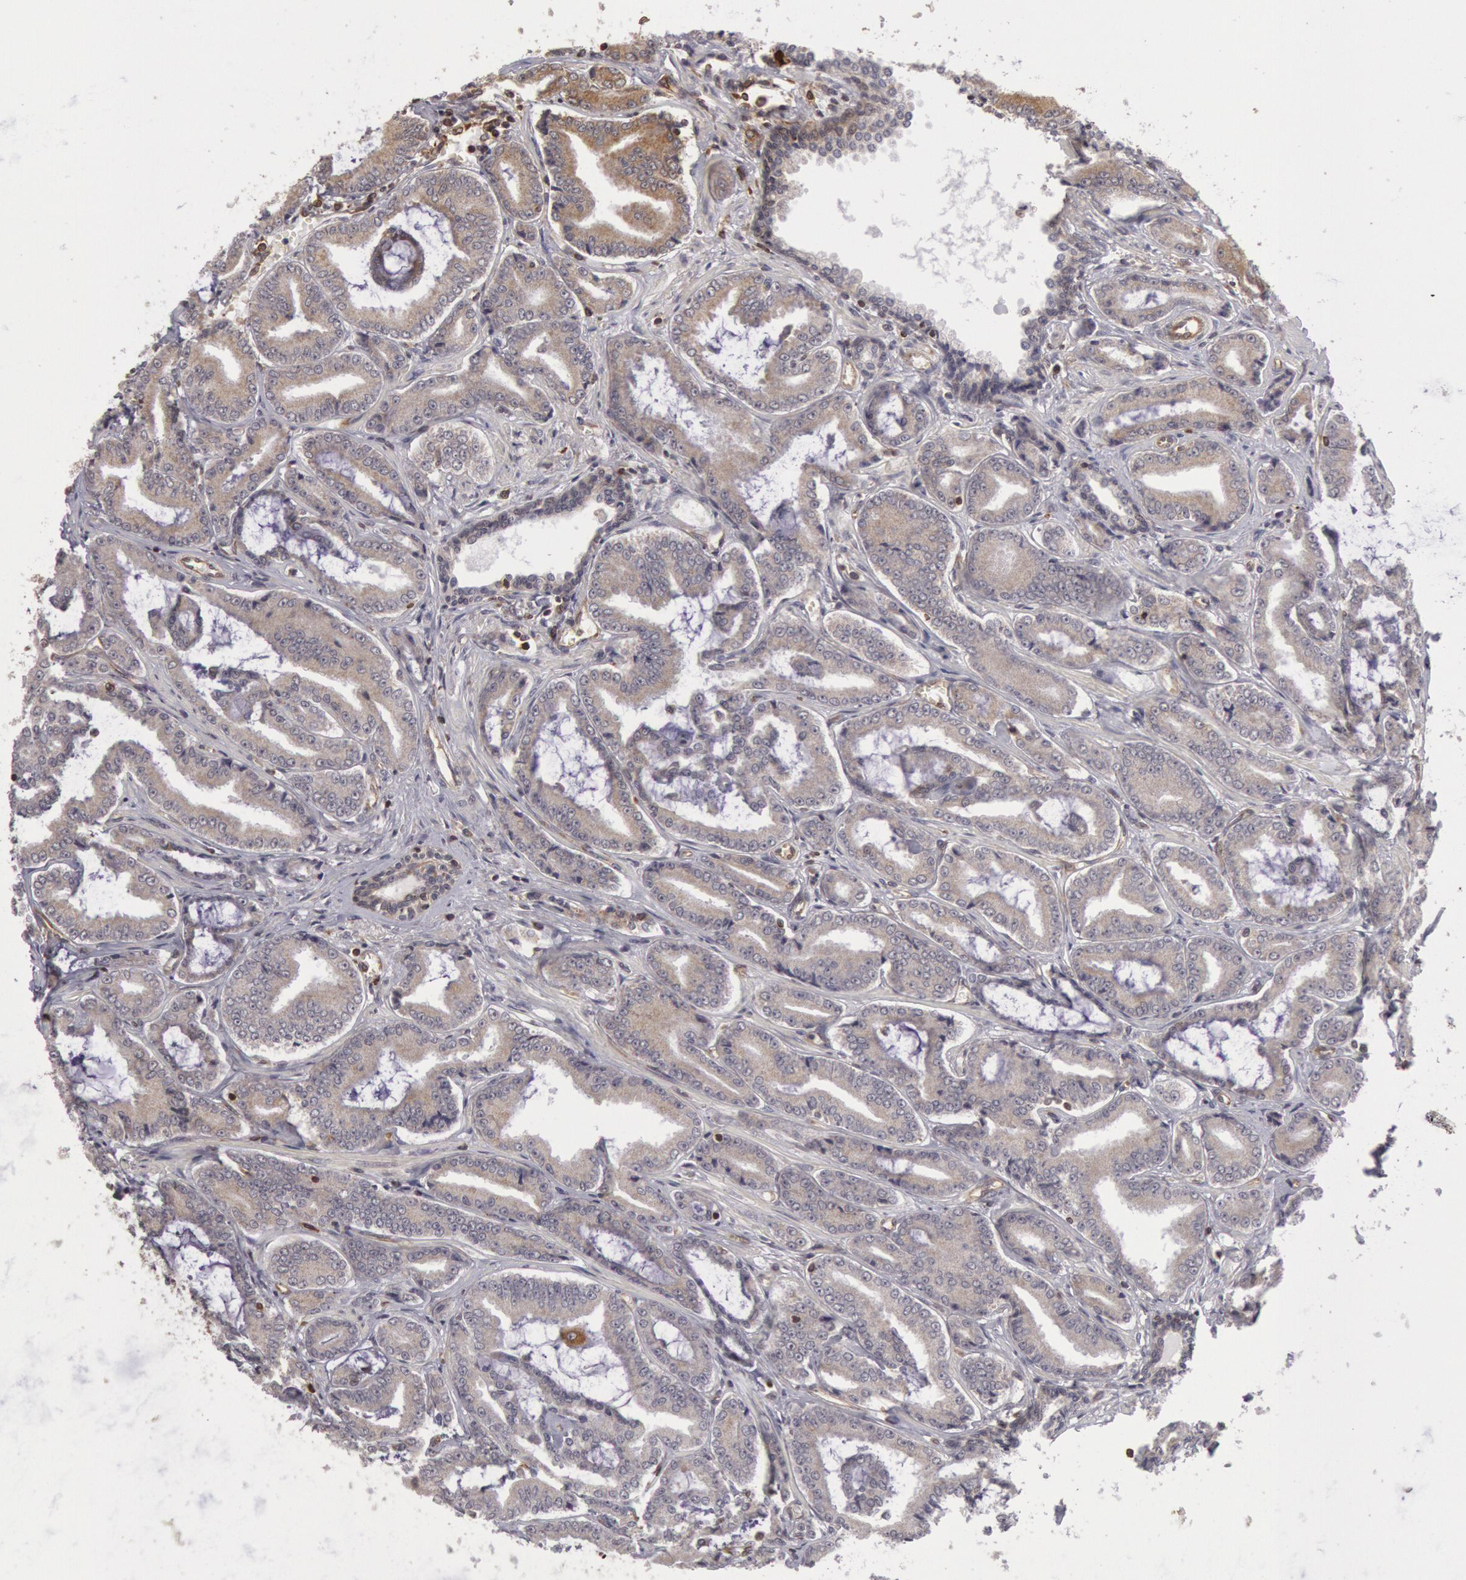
{"staining": {"intensity": "negative", "quantity": "none", "location": "none"}, "tissue": "prostate cancer", "cell_type": "Tumor cells", "image_type": "cancer", "snomed": [{"axis": "morphology", "description": "Adenocarcinoma, Low grade"}, {"axis": "topography", "description": "Prostate"}], "caption": "The immunohistochemistry micrograph has no significant expression in tumor cells of prostate cancer (low-grade adenocarcinoma) tissue.", "gene": "TAP2", "patient": {"sex": "male", "age": 65}}